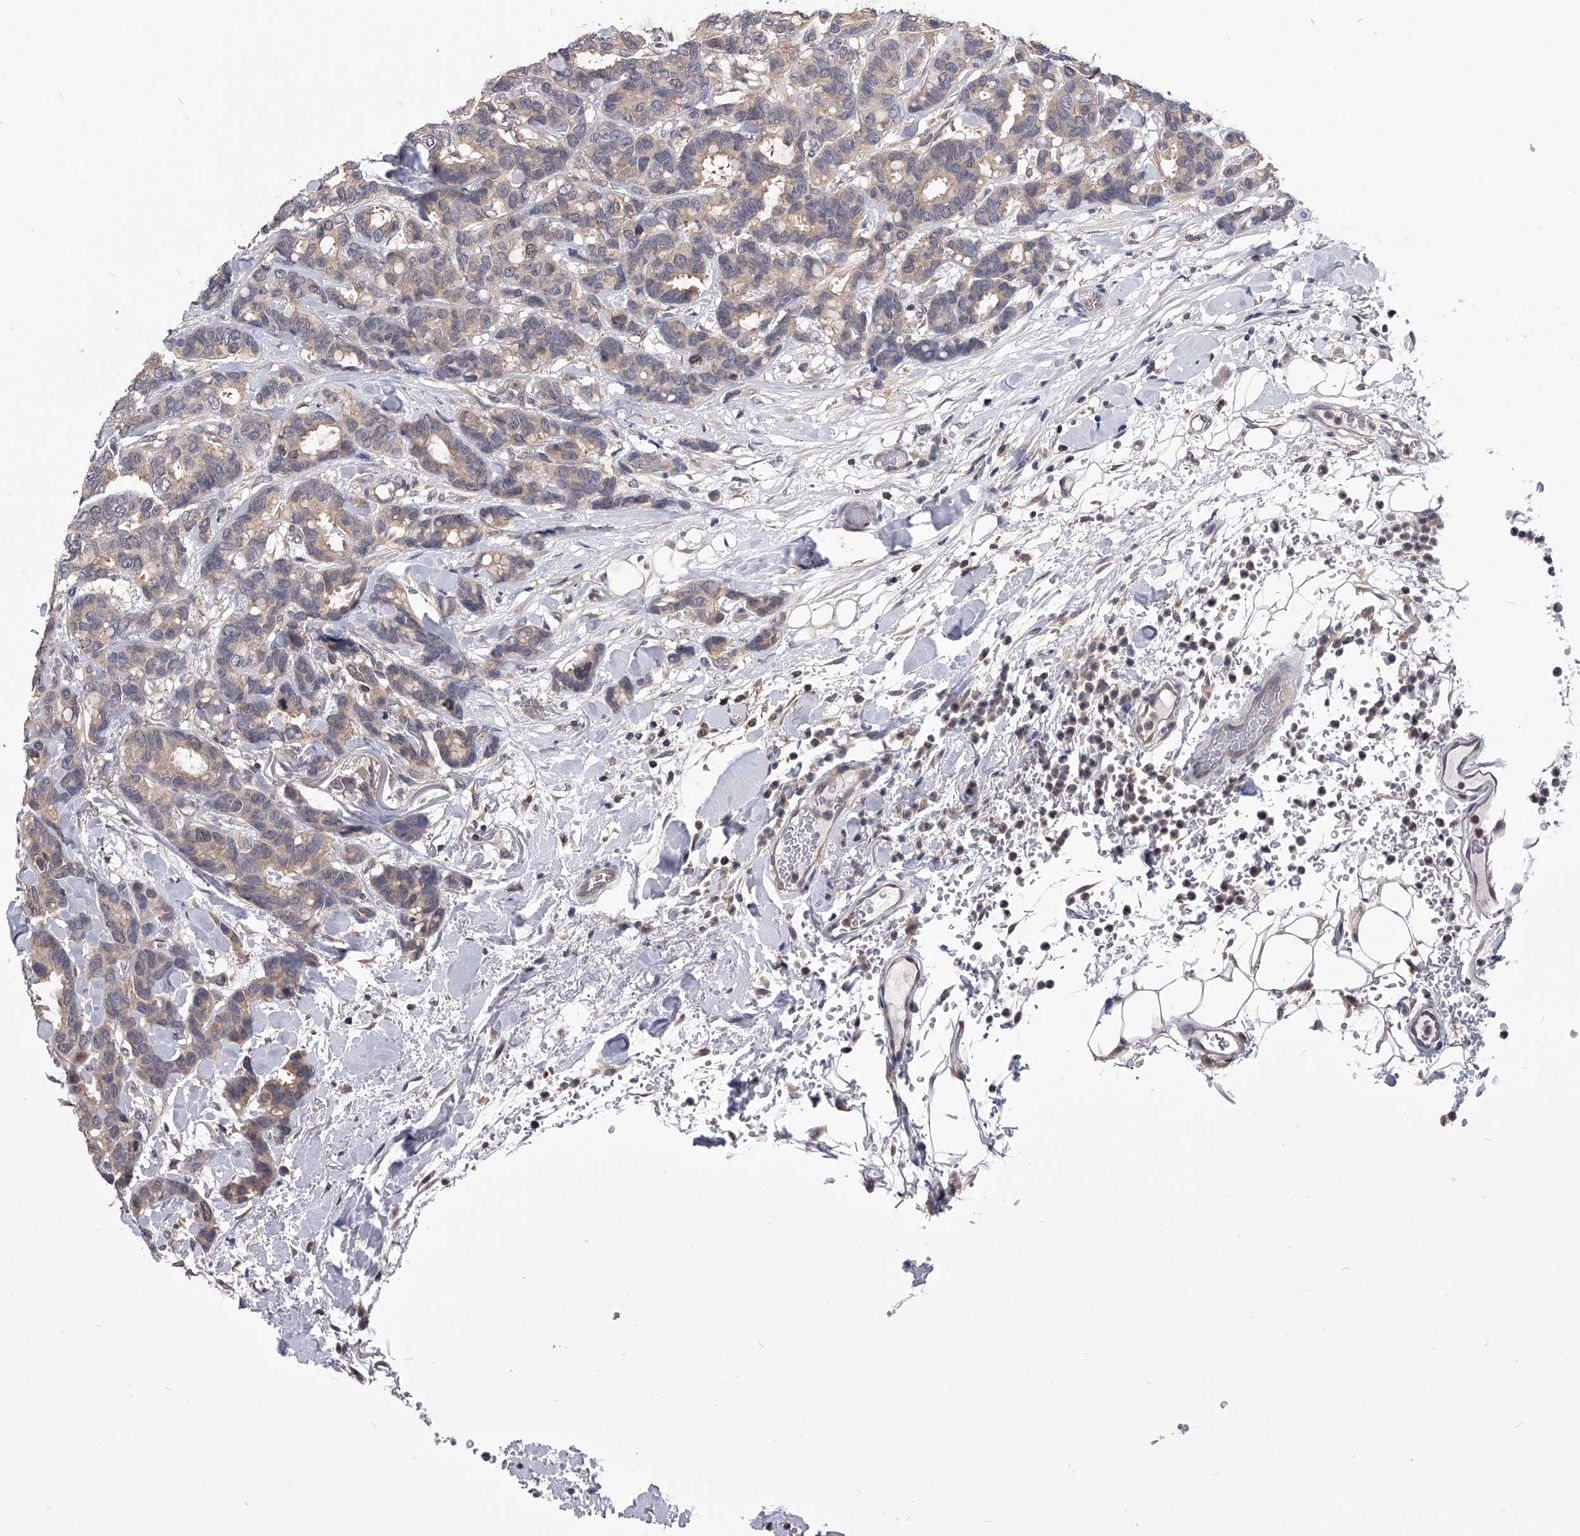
{"staining": {"intensity": "weak", "quantity": ">75%", "location": "cytoplasmic/membranous"}, "tissue": "breast cancer", "cell_type": "Tumor cells", "image_type": "cancer", "snomed": [{"axis": "morphology", "description": "Duct carcinoma"}, {"axis": "topography", "description": "Breast"}], "caption": "About >75% of tumor cells in human invasive ductal carcinoma (breast) demonstrate weak cytoplasmic/membranous protein positivity as visualized by brown immunohistochemical staining.", "gene": "PAN3", "patient": {"sex": "female", "age": 87}}